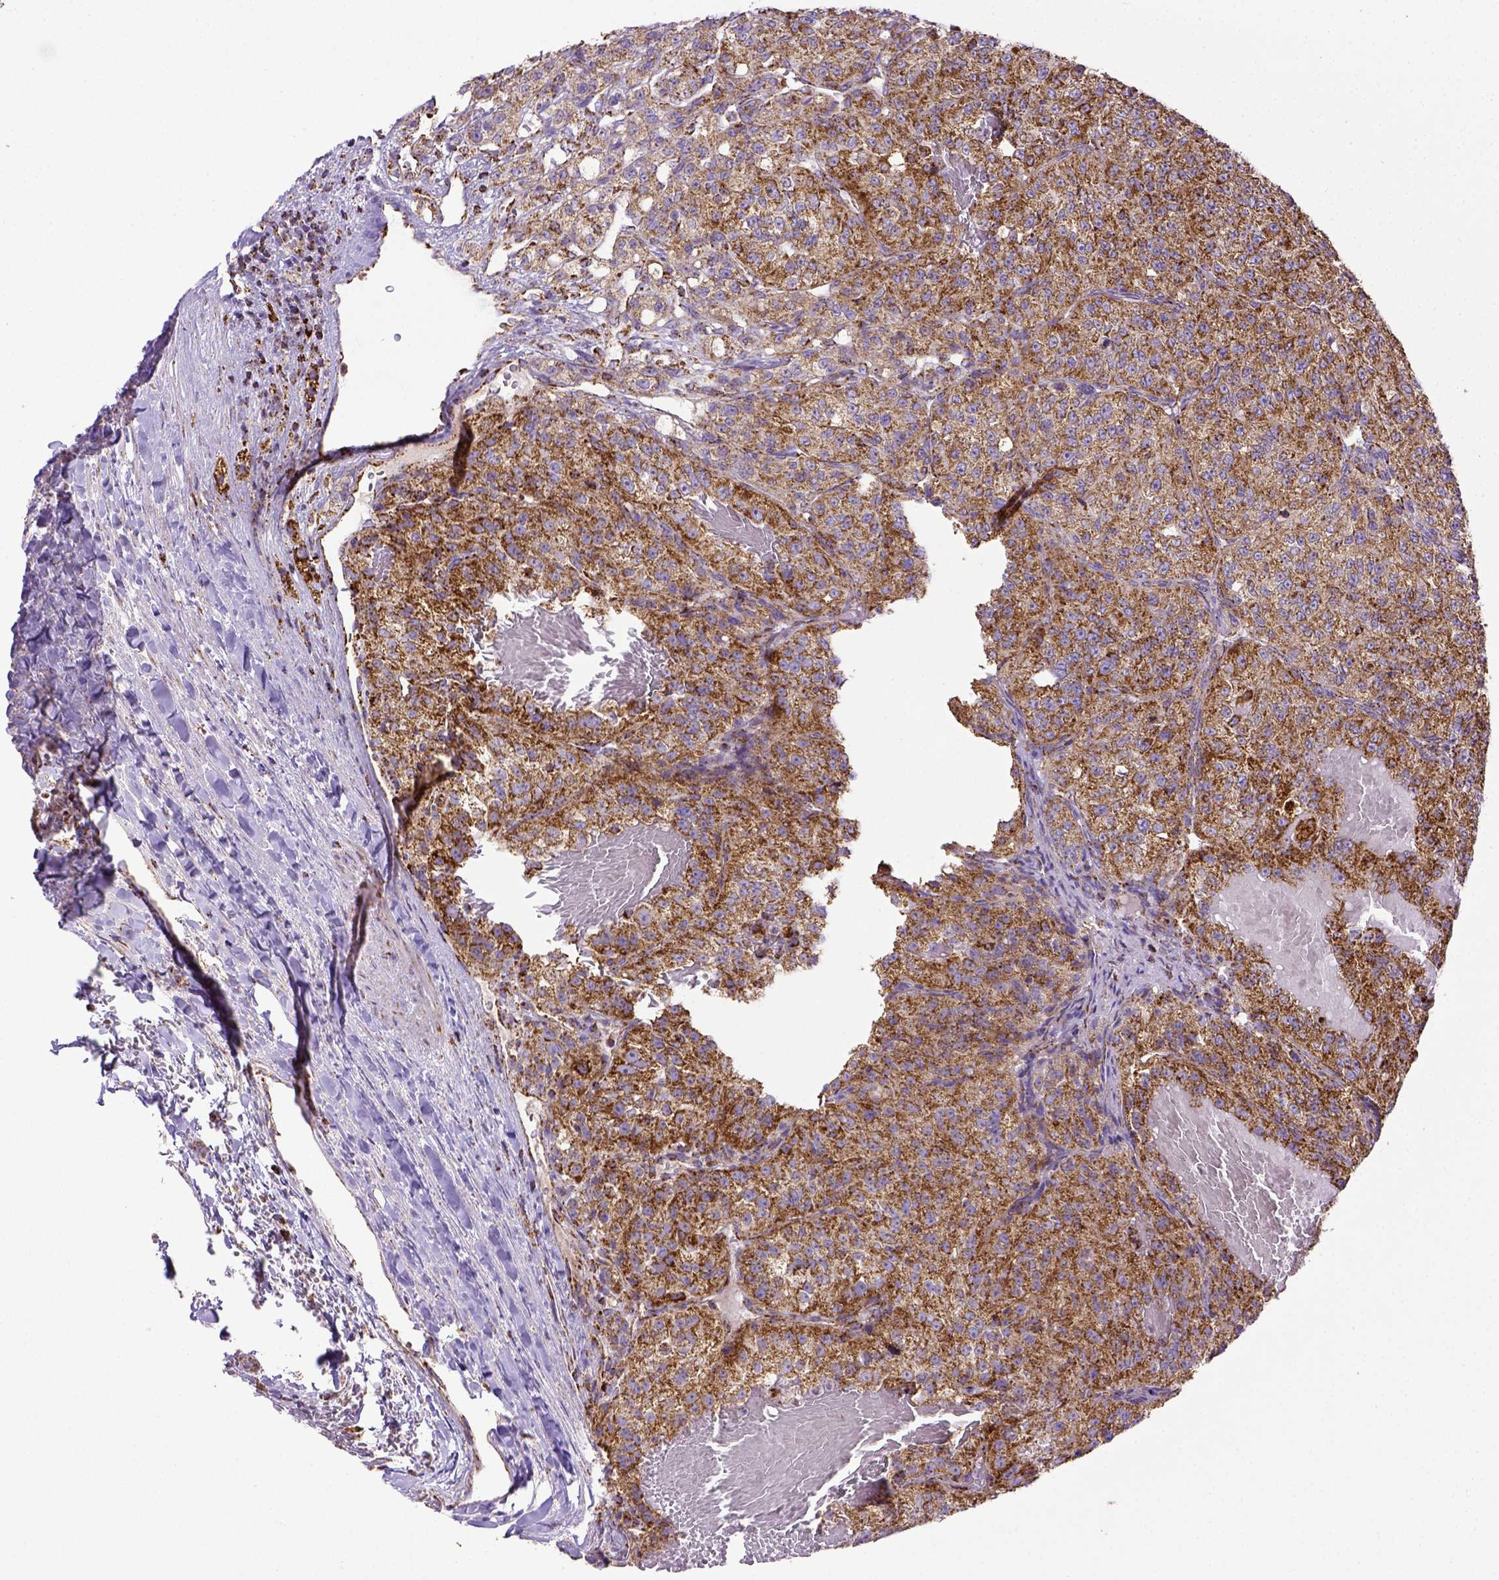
{"staining": {"intensity": "moderate", "quantity": ">75%", "location": "cytoplasmic/membranous"}, "tissue": "renal cancer", "cell_type": "Tumor cells", "image_type": "cancer", "snomed": [{"axis": "morphology", "description": "Adenocarcinoma, NOS"}, {"axis": "topography", "description": "Kidney"}], "caption": "This image displays immunohistochemistry (IHC) staining of adenocarcinoma (renal), with medium moderate cytoplasmic/membranous positivity in about >75% of tumor cells.", "gene": "MT-CO1", "patient": {"sex": "female", "age": 63}}